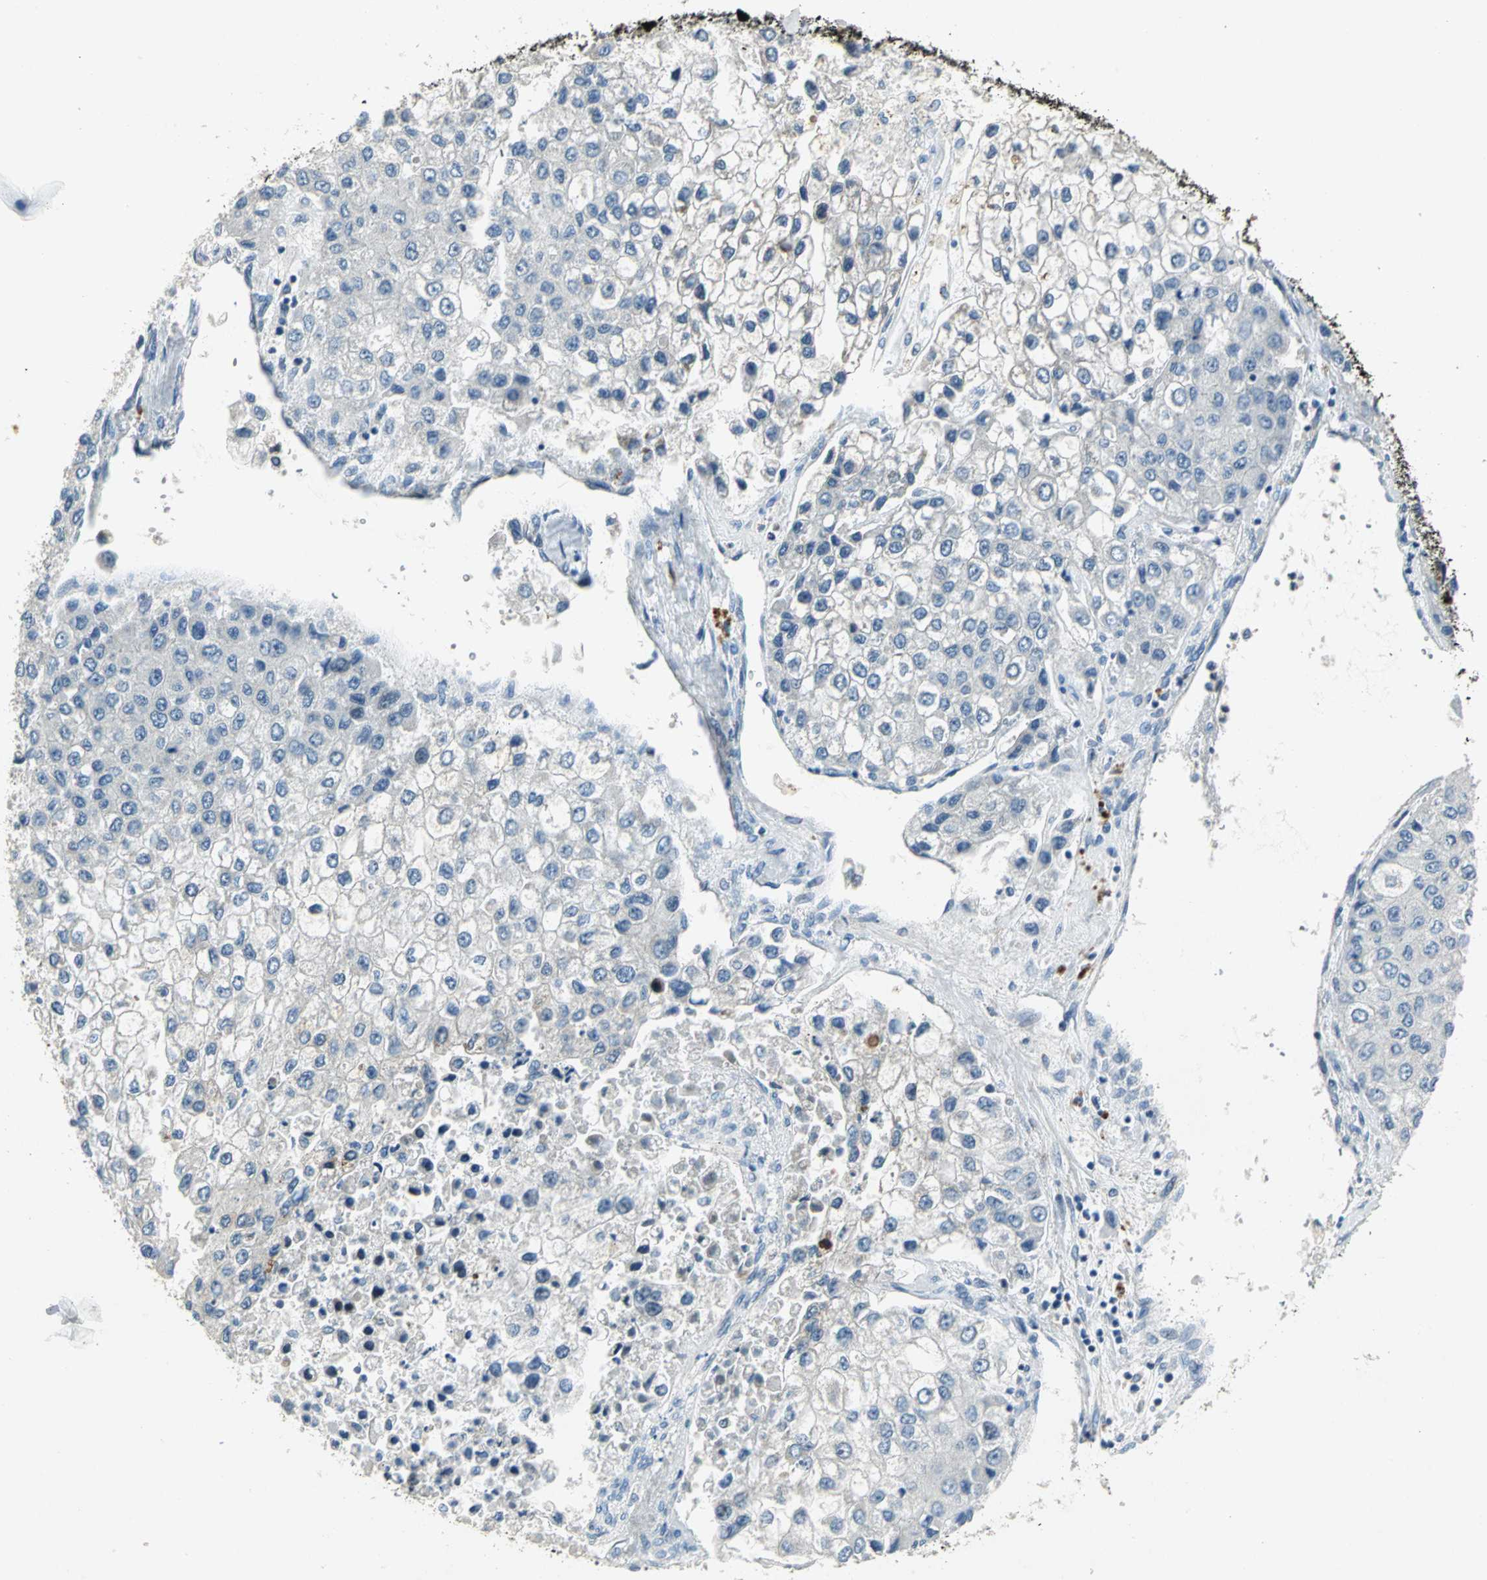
{"staining": {"intensity": "negative", "quantity": "none", "location": "none"}, "tissue": "liver cancer", "cell_type": "Tumor cells", "image_type": "cancer", "snomed": [{"axis": "morphology", "description": "Carcinoma, Hepatocellular, NOS"}, {"axis": "topography", "description": "Liver"}], "caption": "Human liver cancer stained for a protein using IHC reveals no expression in tumor cells.", "gene": "SPPL2B", "patient": {"sex": "female", "age": 66}}